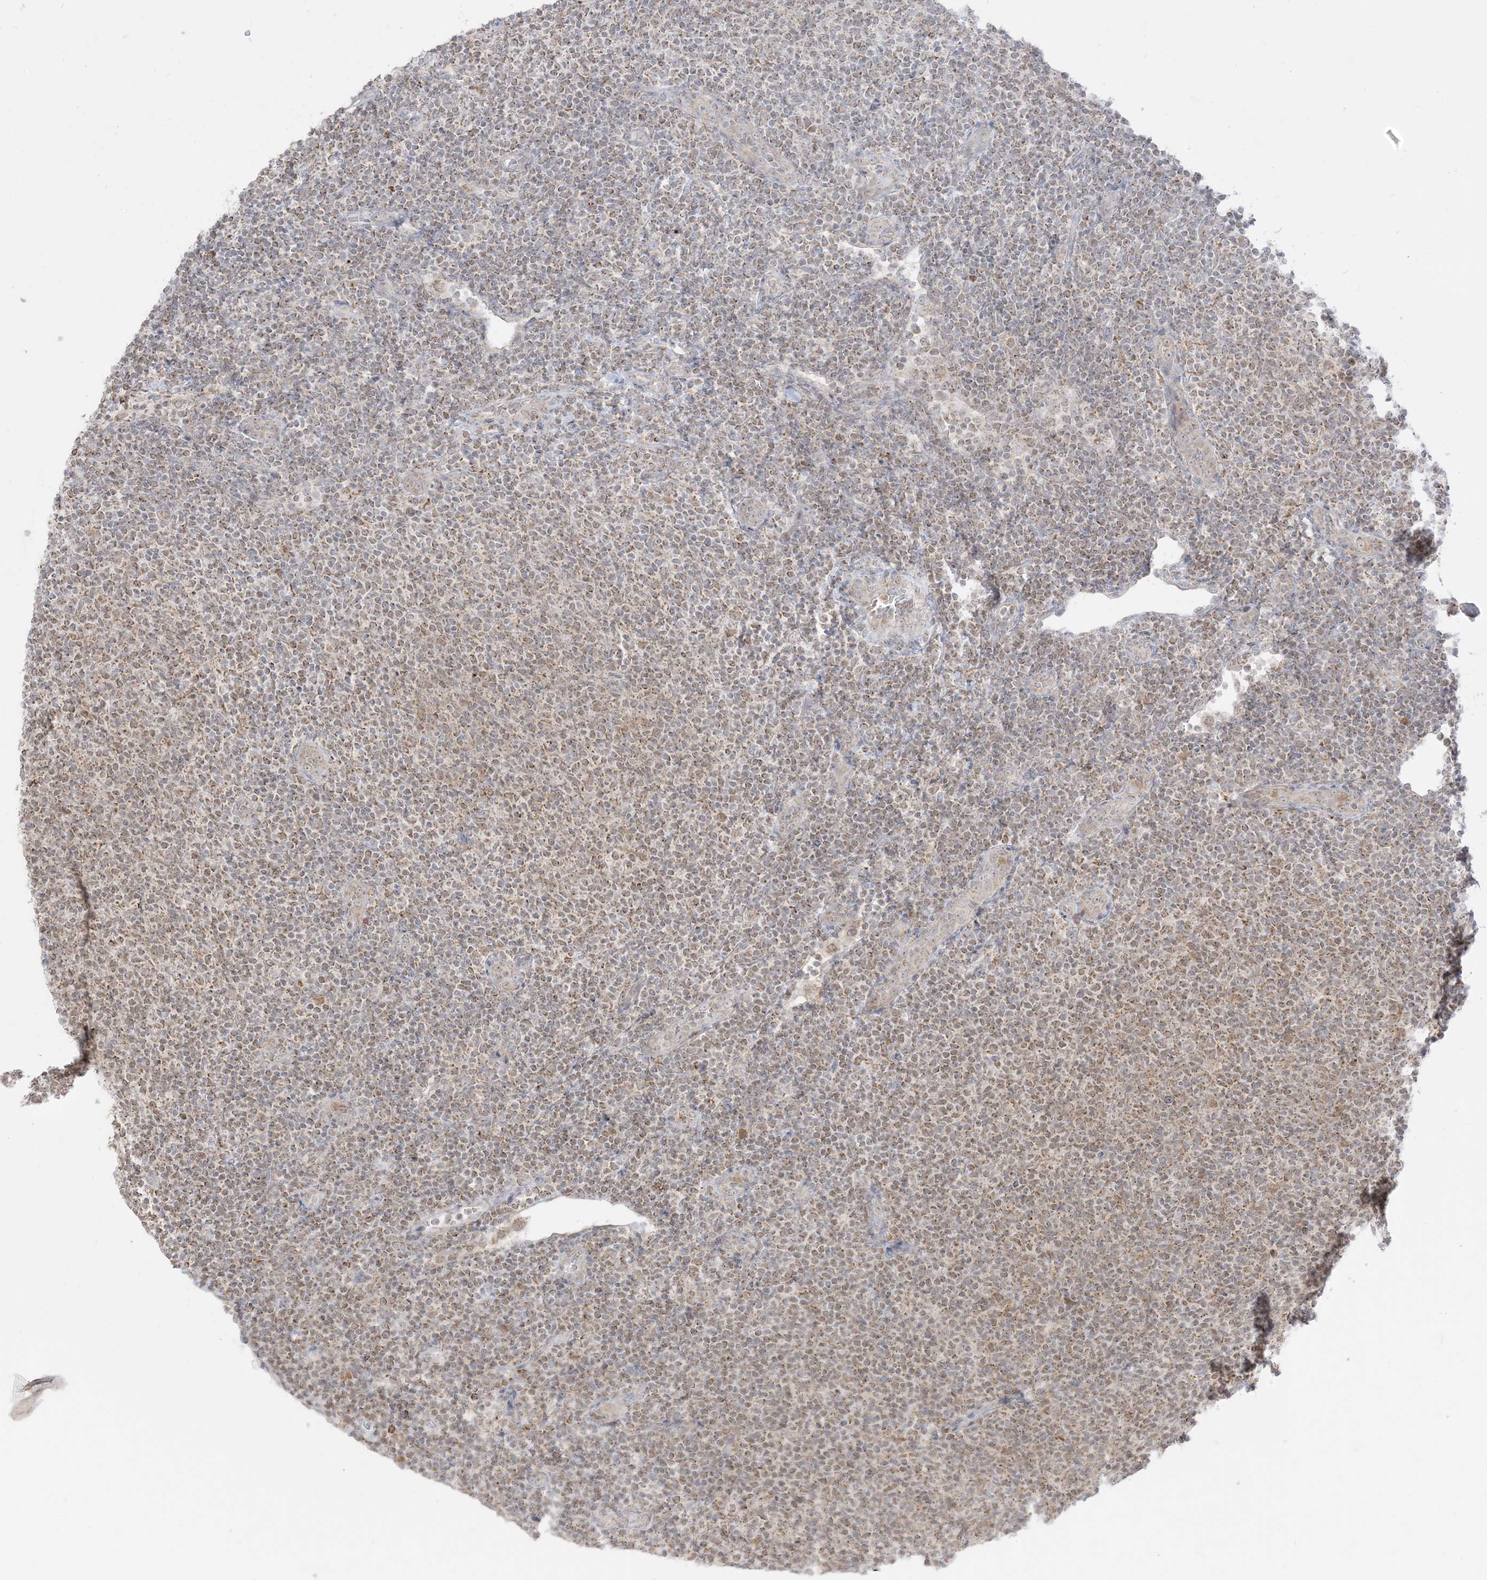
{"staining": {"intensity": "moderate", "quantity": ">75%", "location": "cytoplasmic/membranous"}, "tissue": "lymphoma", "cell_type": "Tumor cells", "image_type": "cancer", "snomed": [{"axis": "morphology", "description": "Malignant lymphoma, non-Hodgkin's type, Low grade"}, {"axis": "topography", "description": "Lymph node"}], "caption": "Malignant lymphoma, non-Hodgkin's type (low-grade) was stained to show a protein in brown. There is medium levels of moderate cytoplasmic/membranous positivity in approximately >75% of tumor cells.", "gene": "KANSL3", "patient": {"sex": "male", "age": 66}}